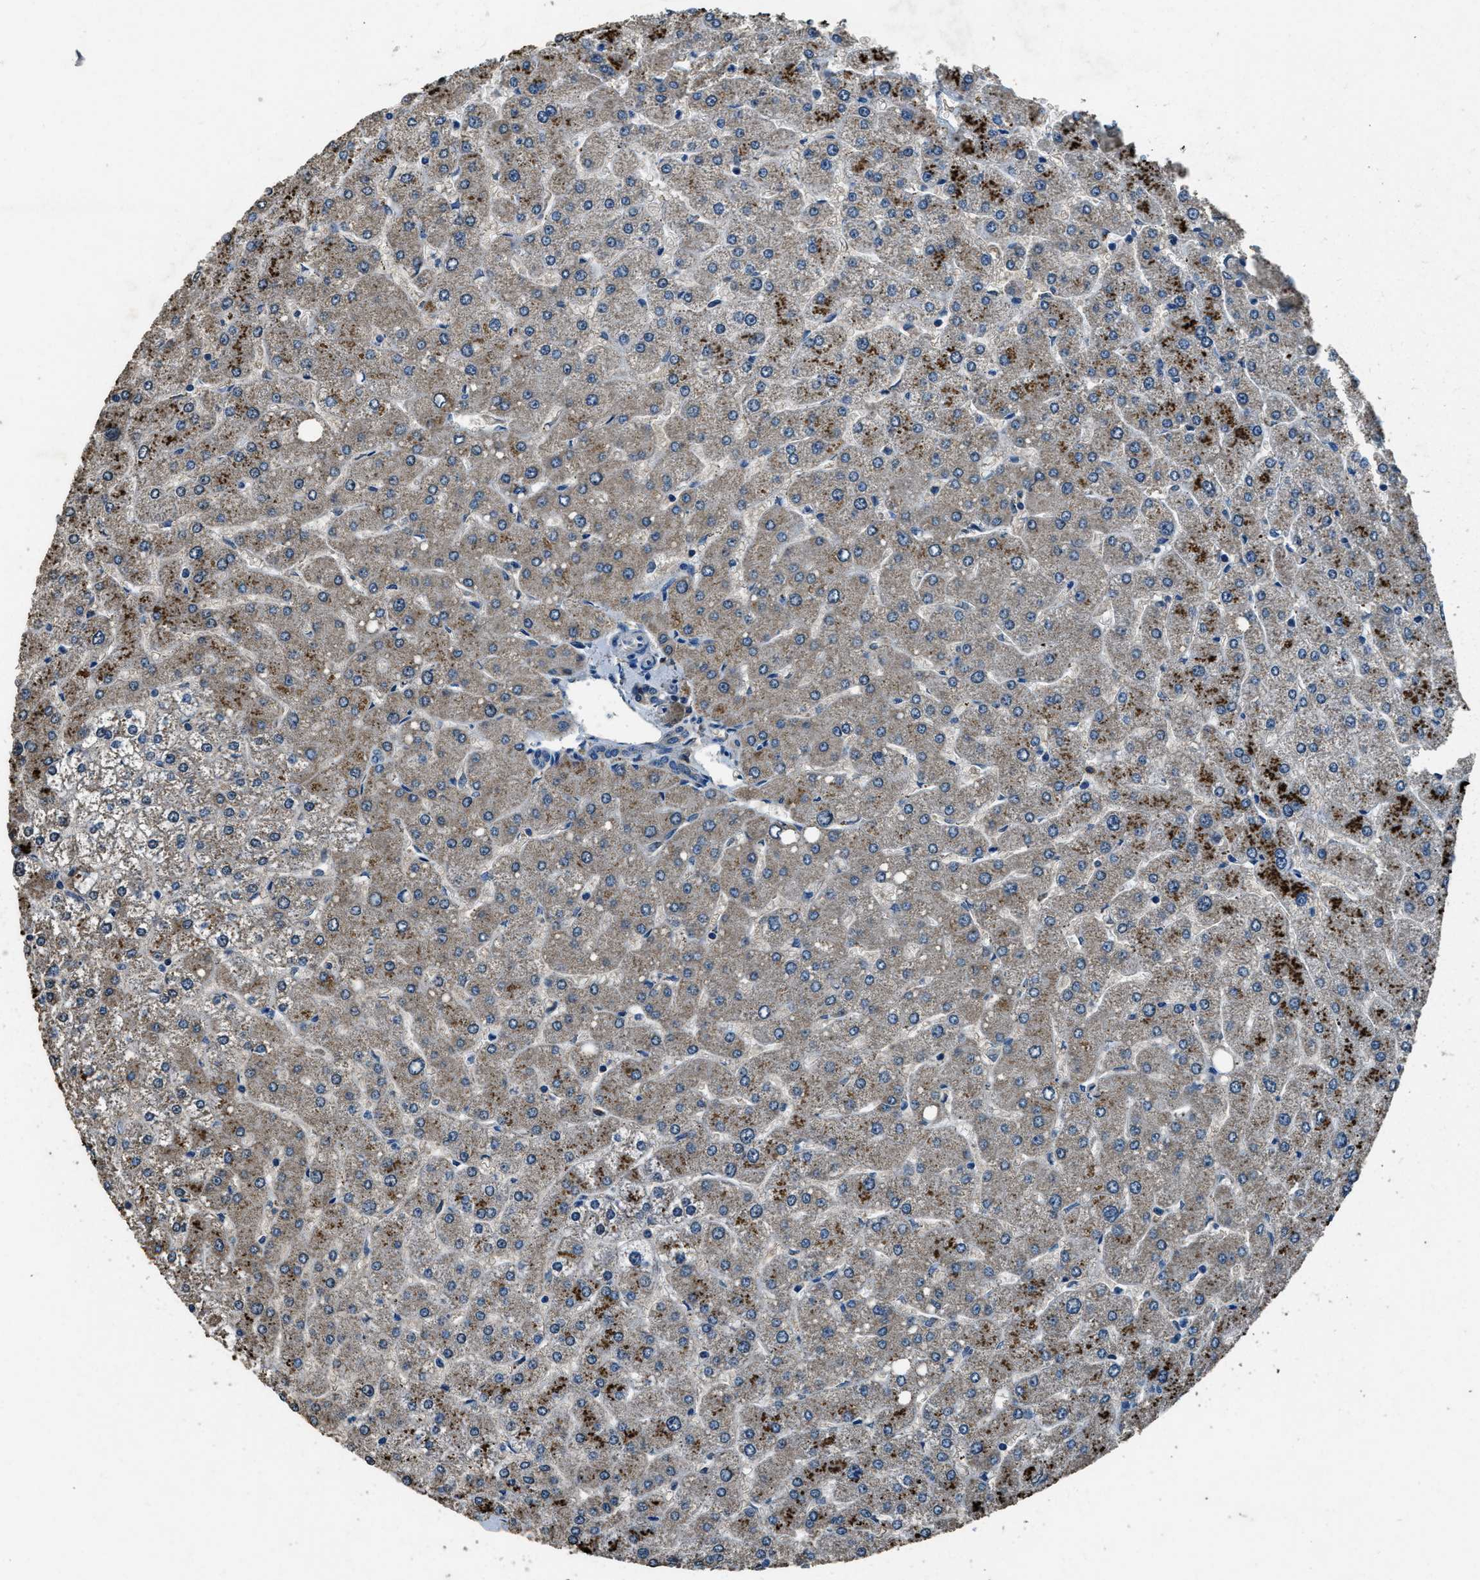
{"staining": {"intensity": "negative", "quantity": "none", "location": "none"}, "tissue": "liver", "cell_type": "Cholangiocytes", "image_type": "normal", "snomed": [{"axis": "morphology", "description": "Normal tissue, NOS"}, {"axis": "topography", "description": "Liver"}], "caption": "This is an immunohistochemistry (IHC) micrograph of normal liver. There is no expression in cholangiocytes.", "gene": "SALL3", "patient": {"sex": "male", "age": 55}}